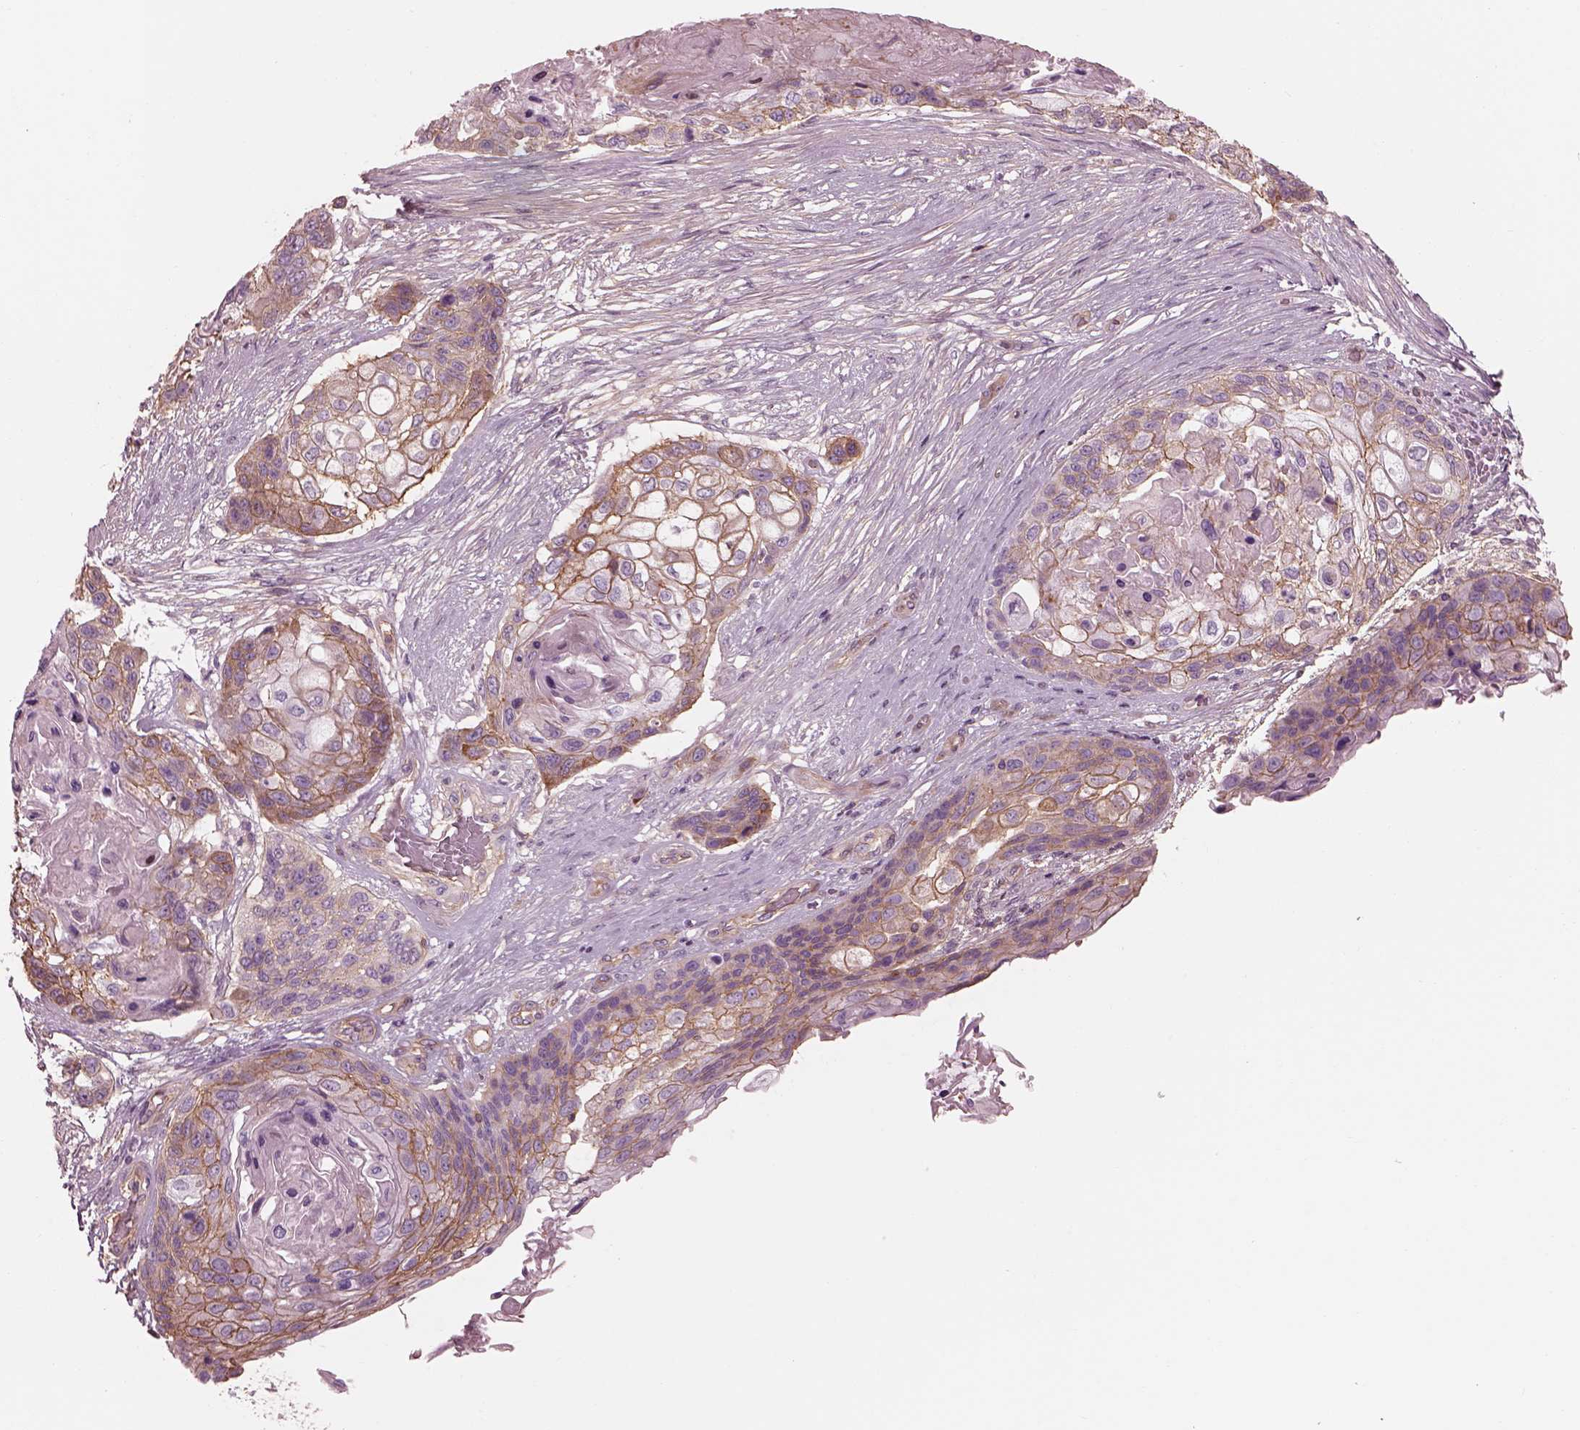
{"staining": {"intensity": "moderate", "quantity": "25%-75%", "location": "cytoplasmic/membranous"}, "tissue": "lung cancer", "cell_type": "Tumor cells", "image_type": "cancer", "snomed": [{"axis": "morphology", "description": "Squamous cell carcinoma, NOS"}, {"axis": "topography", "description": "Lung"}], "caption": "Immunohistochemical staining of lung cancer (squamous cell carcinoma) demonstrates moderate cytoplasmic/membranous protein staining in approximately 25%-75% of tumor cells.", "gene": "ELAPOR1", "patient": {"sex": "male", "age": 69}}